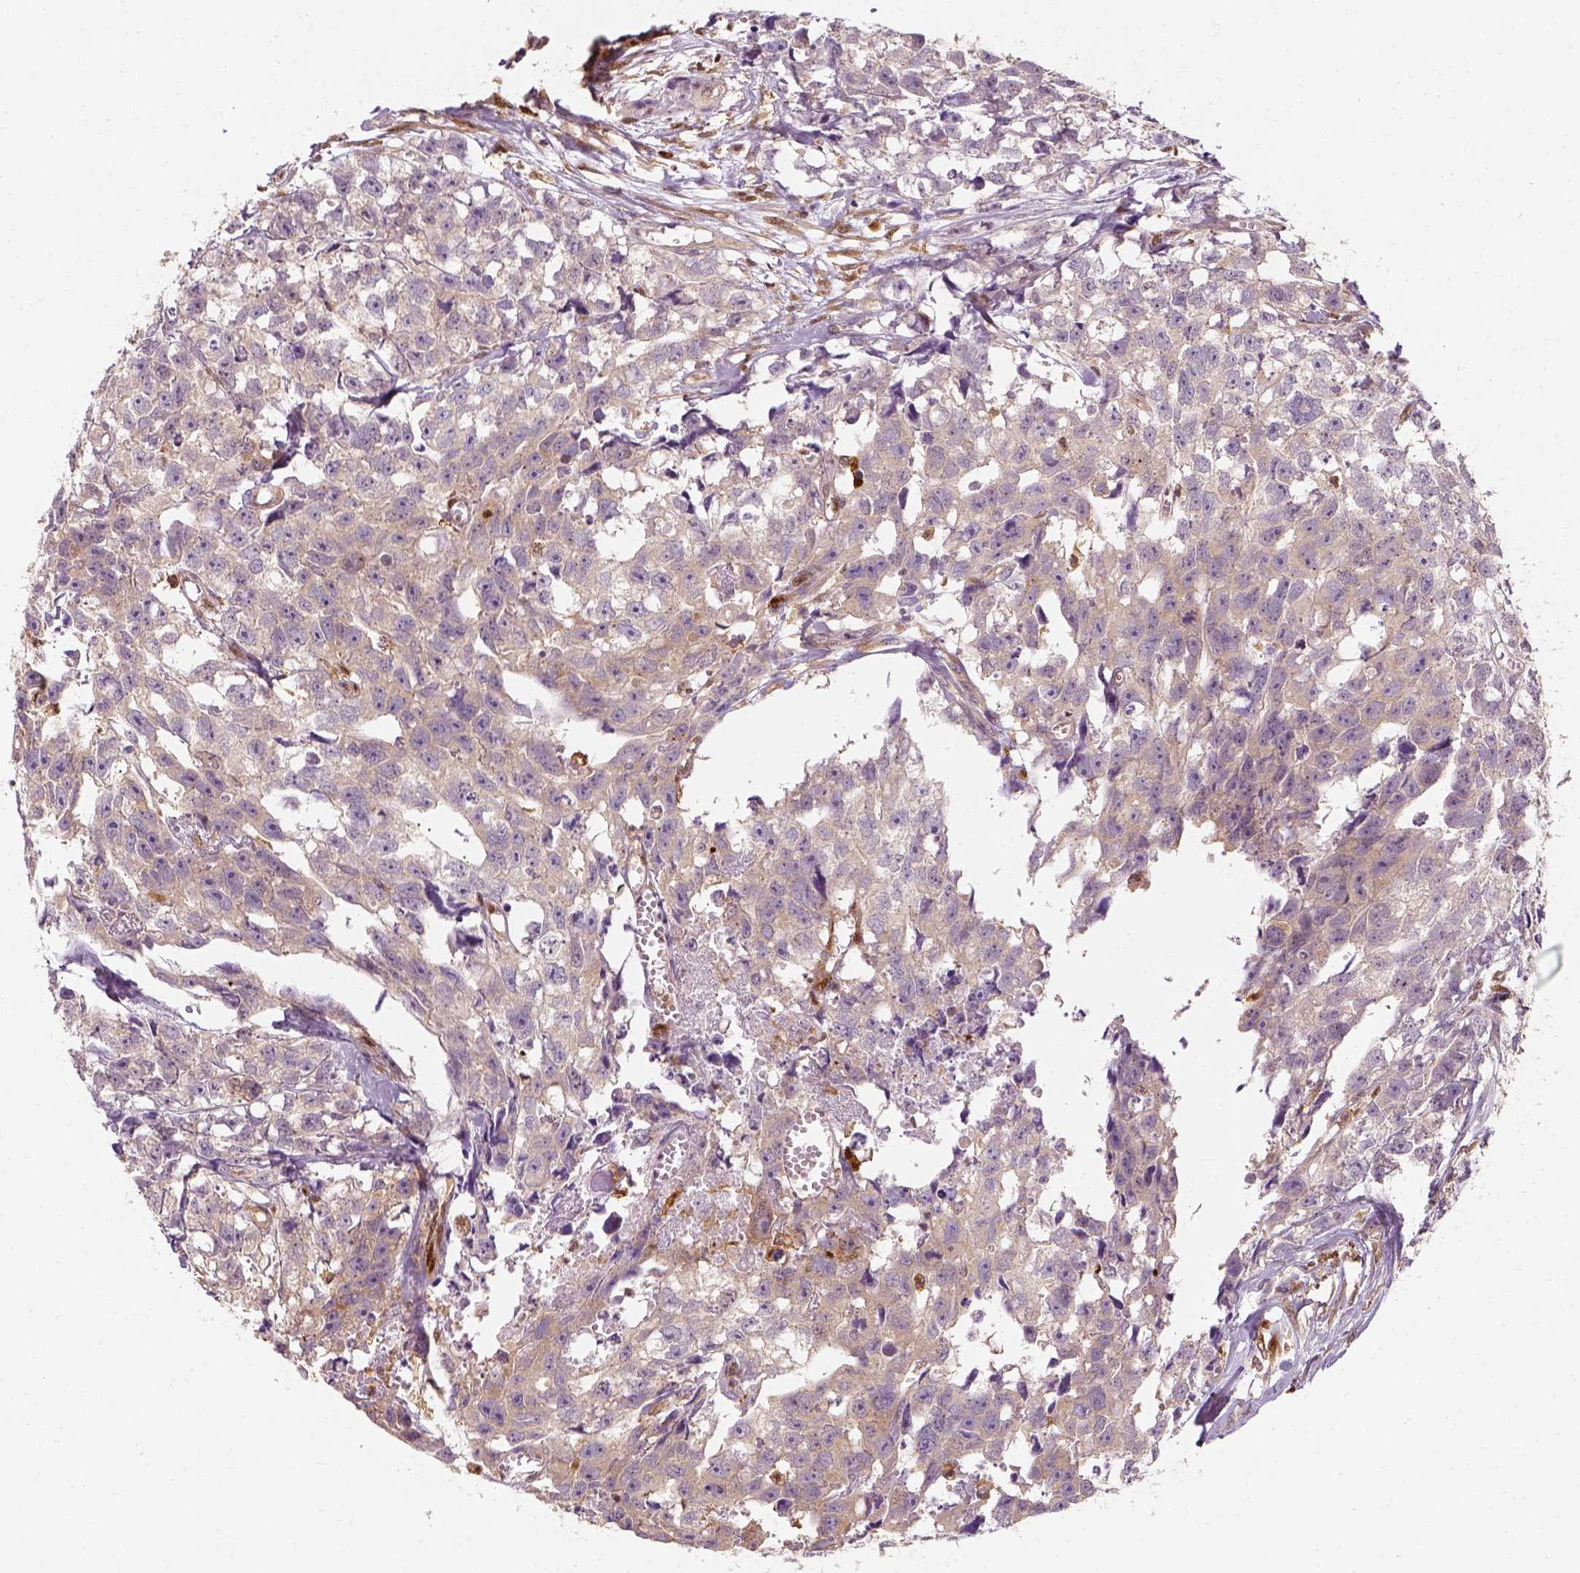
{"staining": {"intensity": "weak", "quantity": "25%-75%", "location": "cytoplasmic/membranous"}, "tissue": "testis cancer", "cell_type": "Tumor cells", "image_type": "cancer", "snomed": [{"axis": "morphology", "description": "Carcinoma, Embryonal, NOS"}, {"axis": "morphology", "description": "Teratoma, malignant, NOS"}, {"axis": "topography", "description": "Testis"}], "caption": "Protein expression by IHC demonstrates weak cytoplasmic/membranous positivity in about 25%-75% of tumor cells in testis malignant teratoma. Nuclei are stained in blue.", "gene": "SQSTM1", "patient": {"sex": "male", "age": 44}}